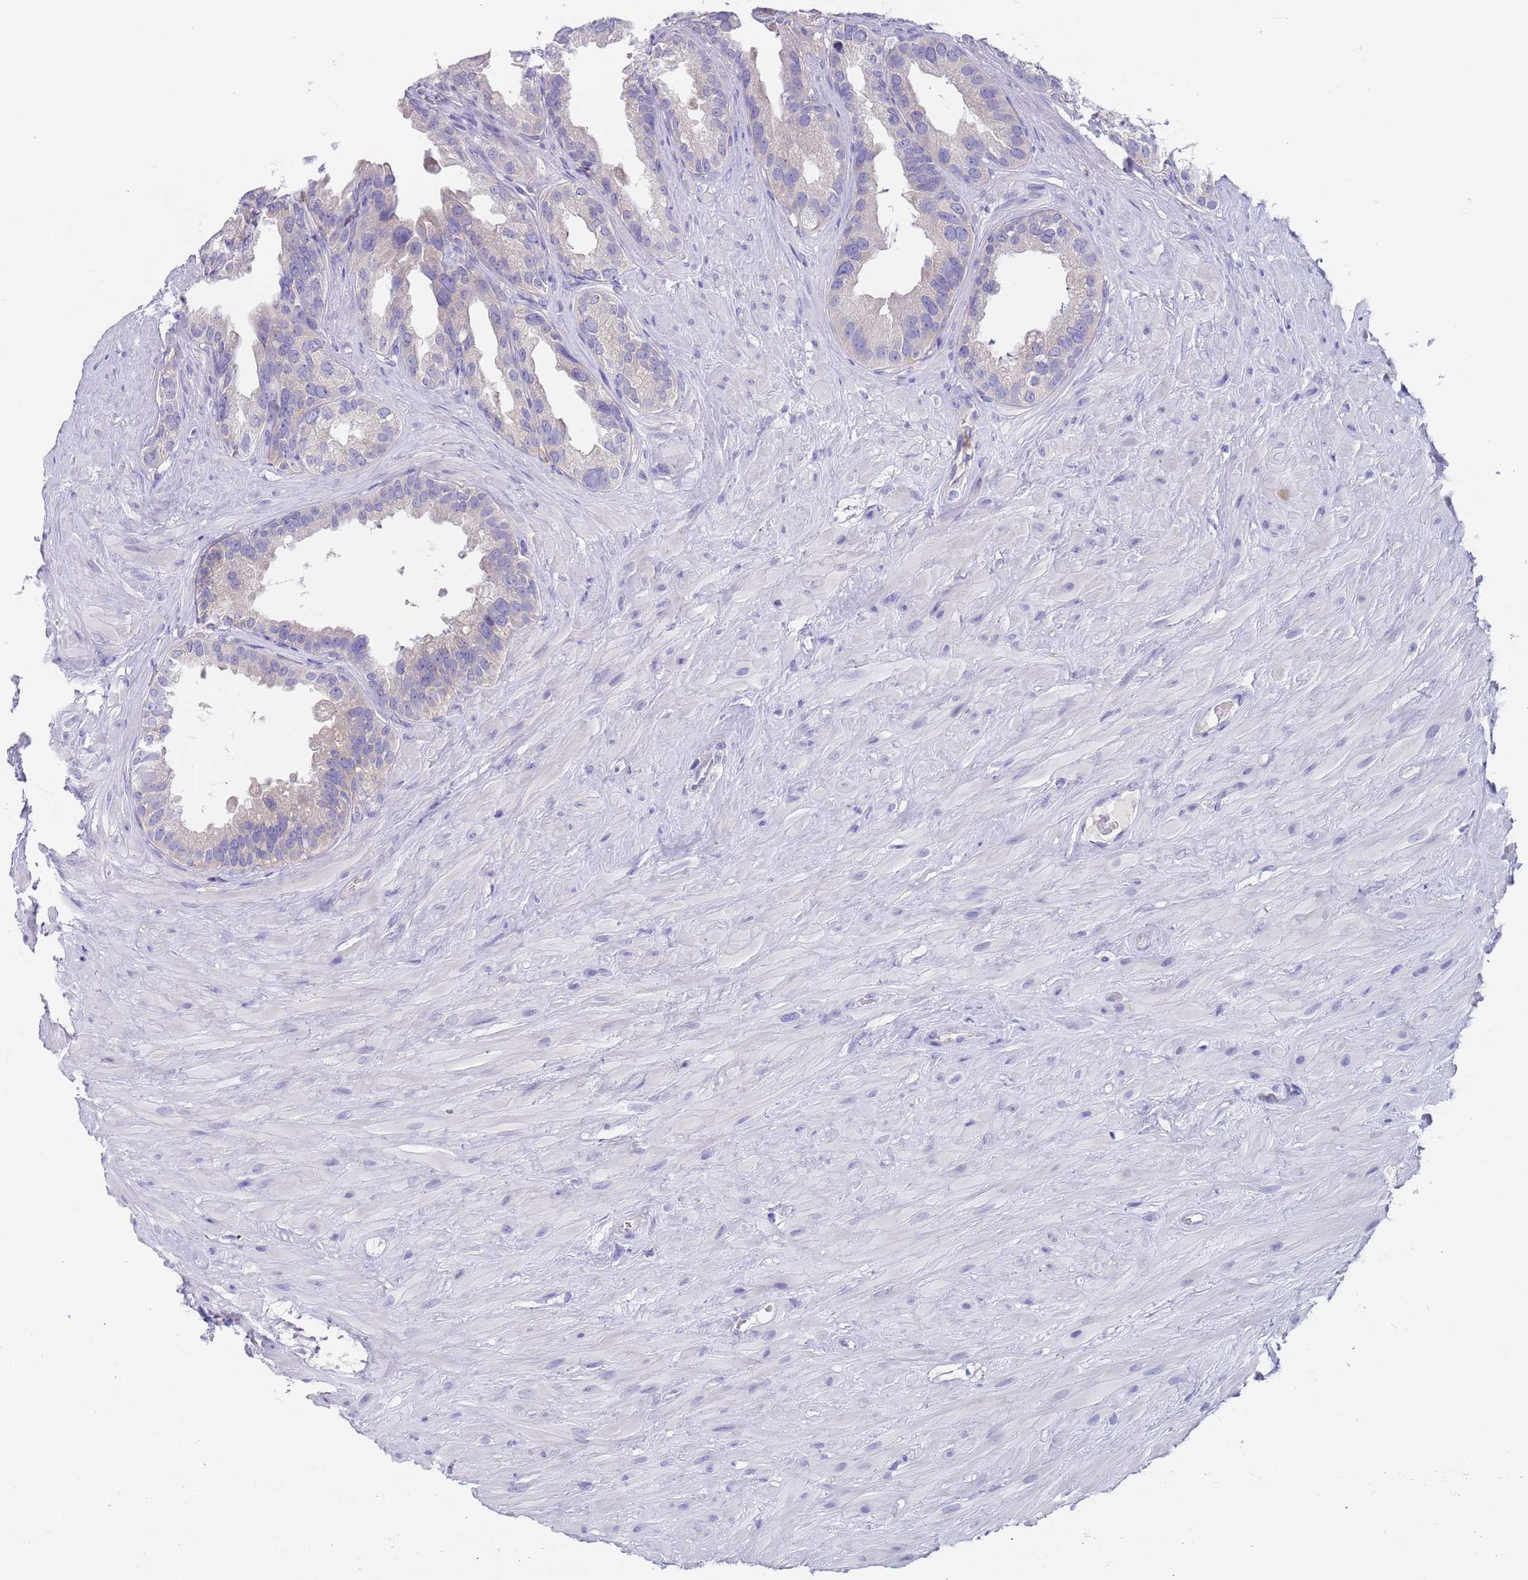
{"staining": {"intensity": "negative", "quantity": "none", "location": "none"}, "tissue": "seminal vesicle", "cell_type": "Glandular cells", "image_type": "normal", "snomed": [{"axis": "morphology", "description": "Normal tissue, NOS"}, {"axis": "topography", "description": "Seminal veicle"}], "caption": "DAB (3,3'-diaminobenzidine) immunohistochemical staining of unremarkable seminal vesicle reveals no significant positivity in glandular cells. (DAB immunohistochemistry (IHC) with hematoxylin counter stain).", "gene": "TYW1B", "patient": {"sex": "male", "age": 80}}